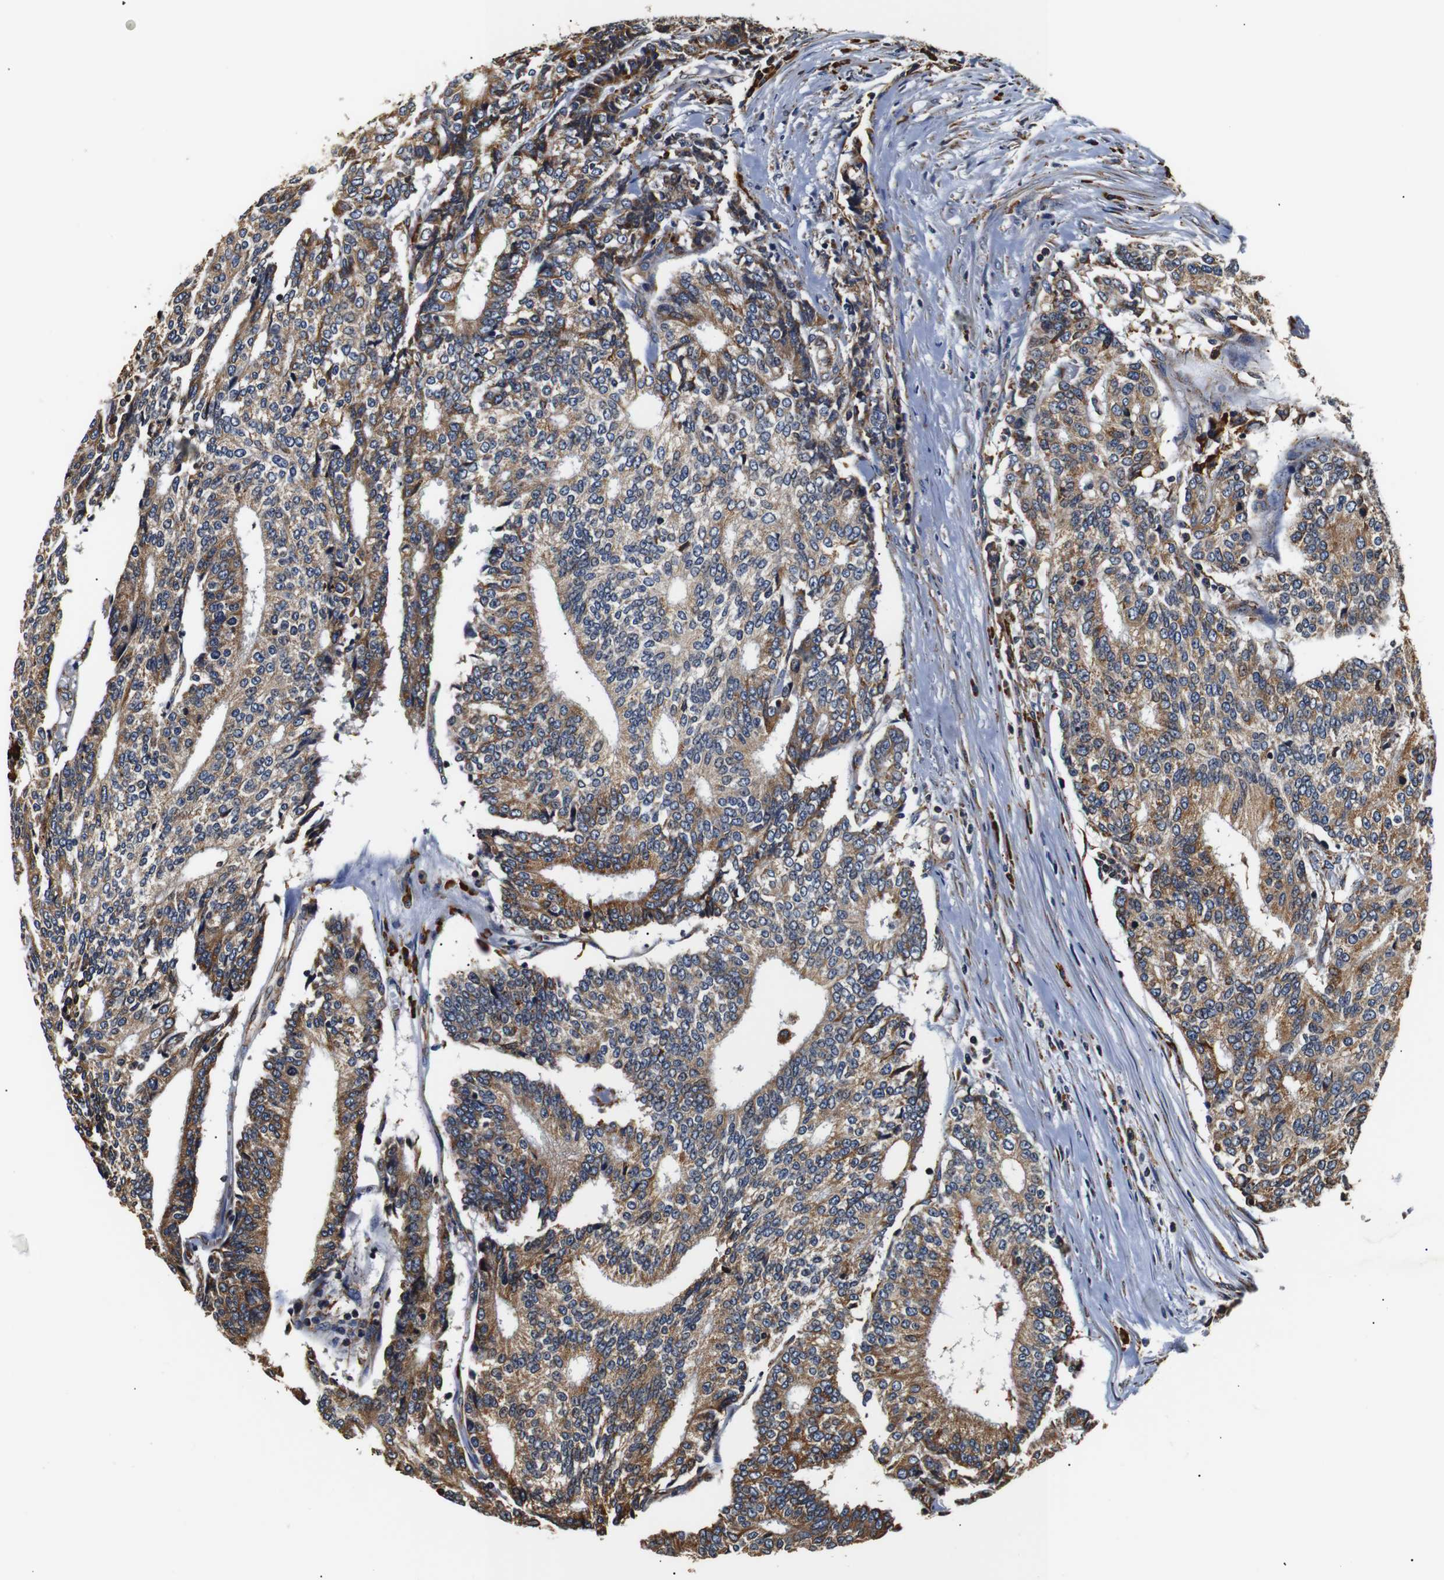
{"staining": {"intensity": "moderate", "quantity": ">75%", "location": "cytoplasmic/membranous"}, "tissue": "prostate cancer", "cell_type": "Tumor cells", "image_type": "cancer", "snomed": [{"axis": "morphology", "description": "Normal tissue, NOS"}, {"axis": "morphology", "description": "Adenocarcinoma, High grade"}, {"axis": "topography", "description": "Prostate"}, {"axis": "topography", "description": "Seminal veicle"}], "caption": "Immunohistochemical staining of high-grade adenocarcinoma (prostate) exhibits medium levels of moderate cytoplasmic/membranous positivity in about >75% of tumor cells.", "gene": "HHIP", "patient": {"sex": "male", "age": 55}}